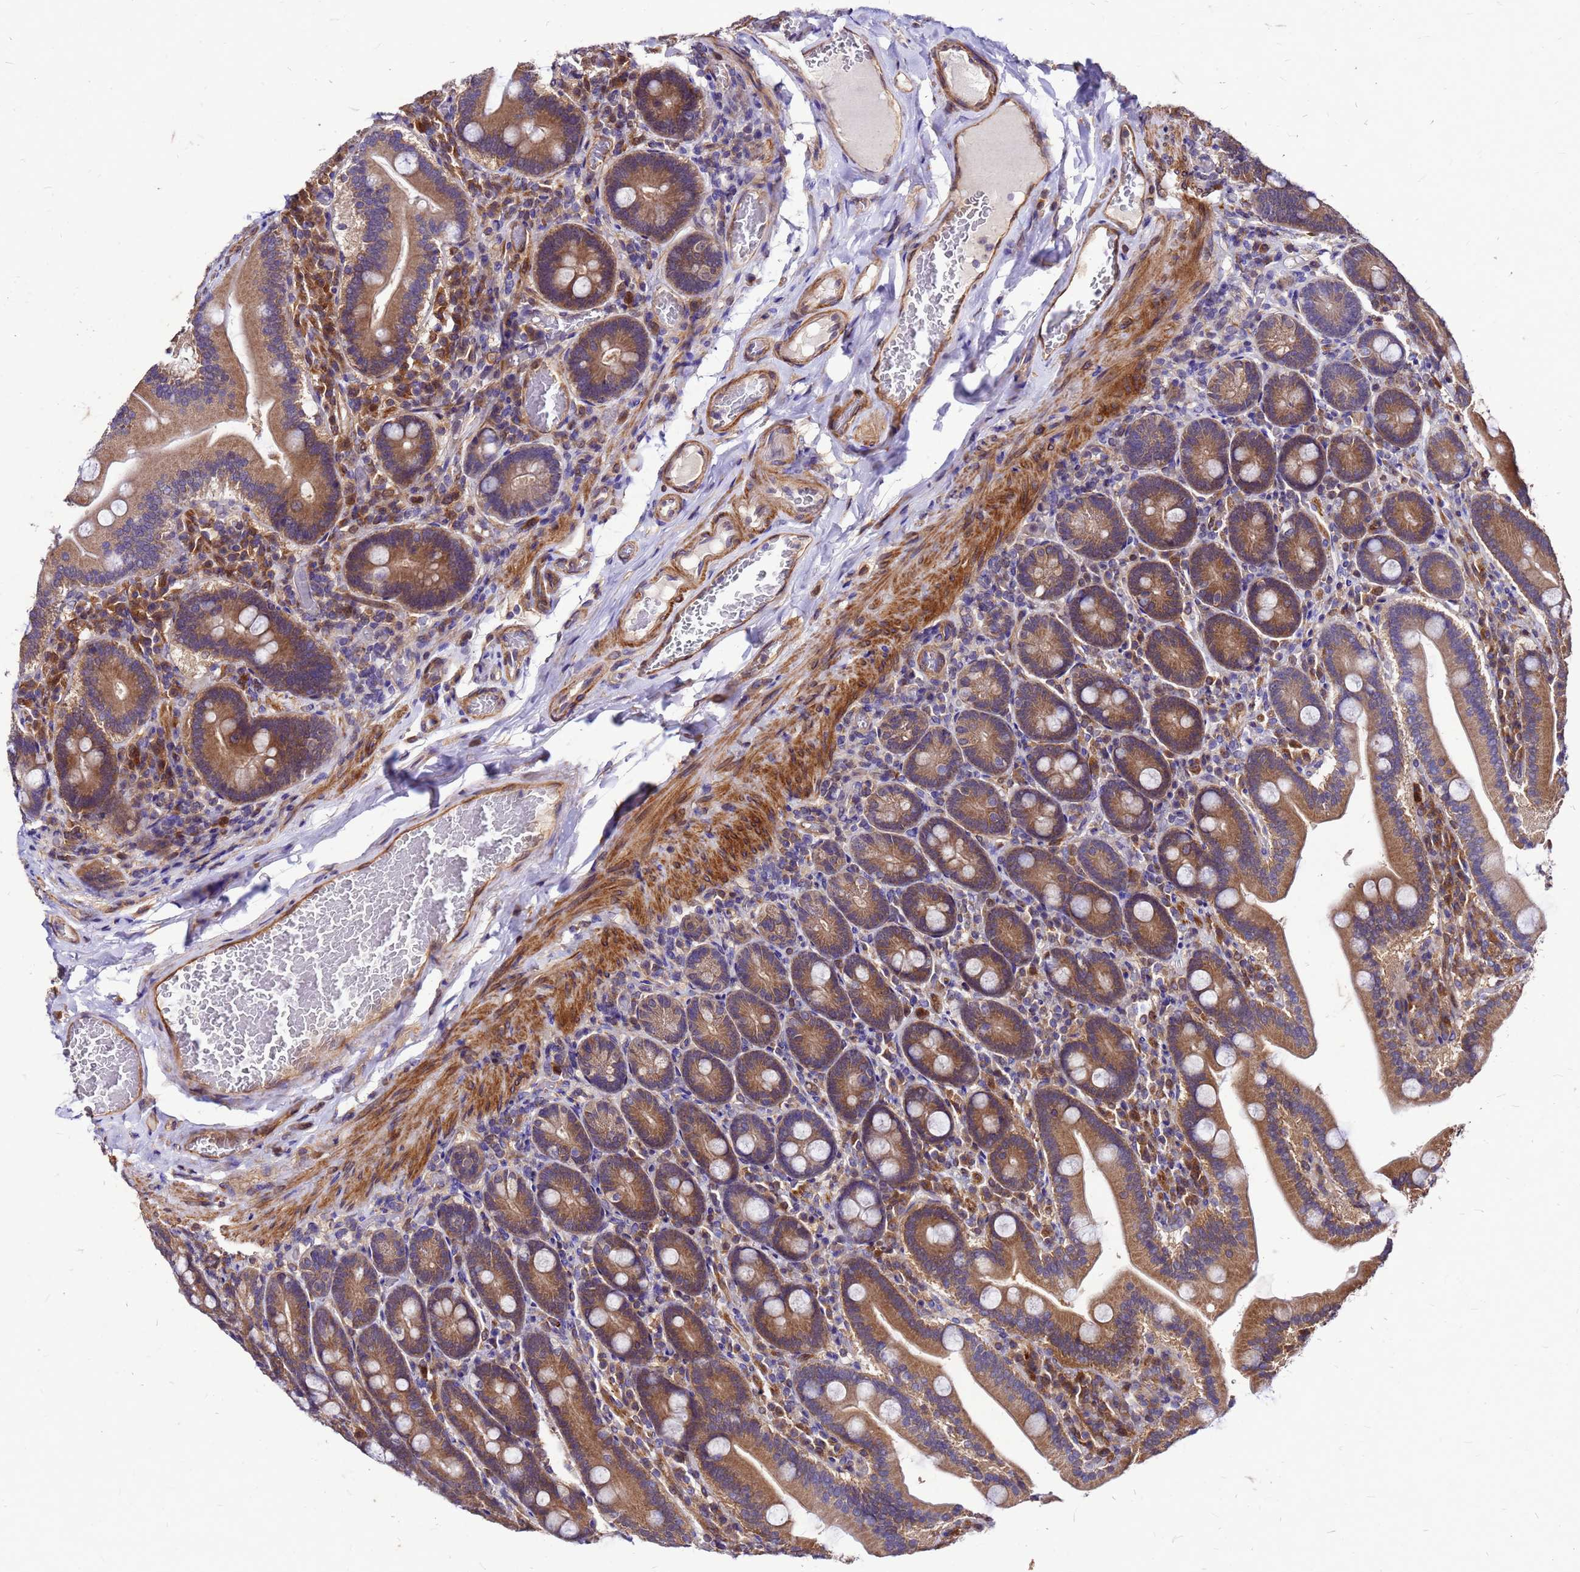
{"staining": {"intensity": "moderate", "quantity": ">75%", "location": "cytoplasmic/membranous"}, "tissue": "duodenum", "cell_type": "Glandular cells", "image_type": "normal", "snomed": [{"axis": "morphology", "description": "Normal tissue, NOS"}, {"axis": "topography", "description": "Duodenum"}], "caption": "Protein staining displays moderate cytoplasmic/membranous expression in about >75% of glandular cells in unremarkable duodenum. The protein of interest is shown in brown color, while the nuclei are stained blue.", "gene": "DUSP23", "patient": {"sex": "female", "age": 62}}